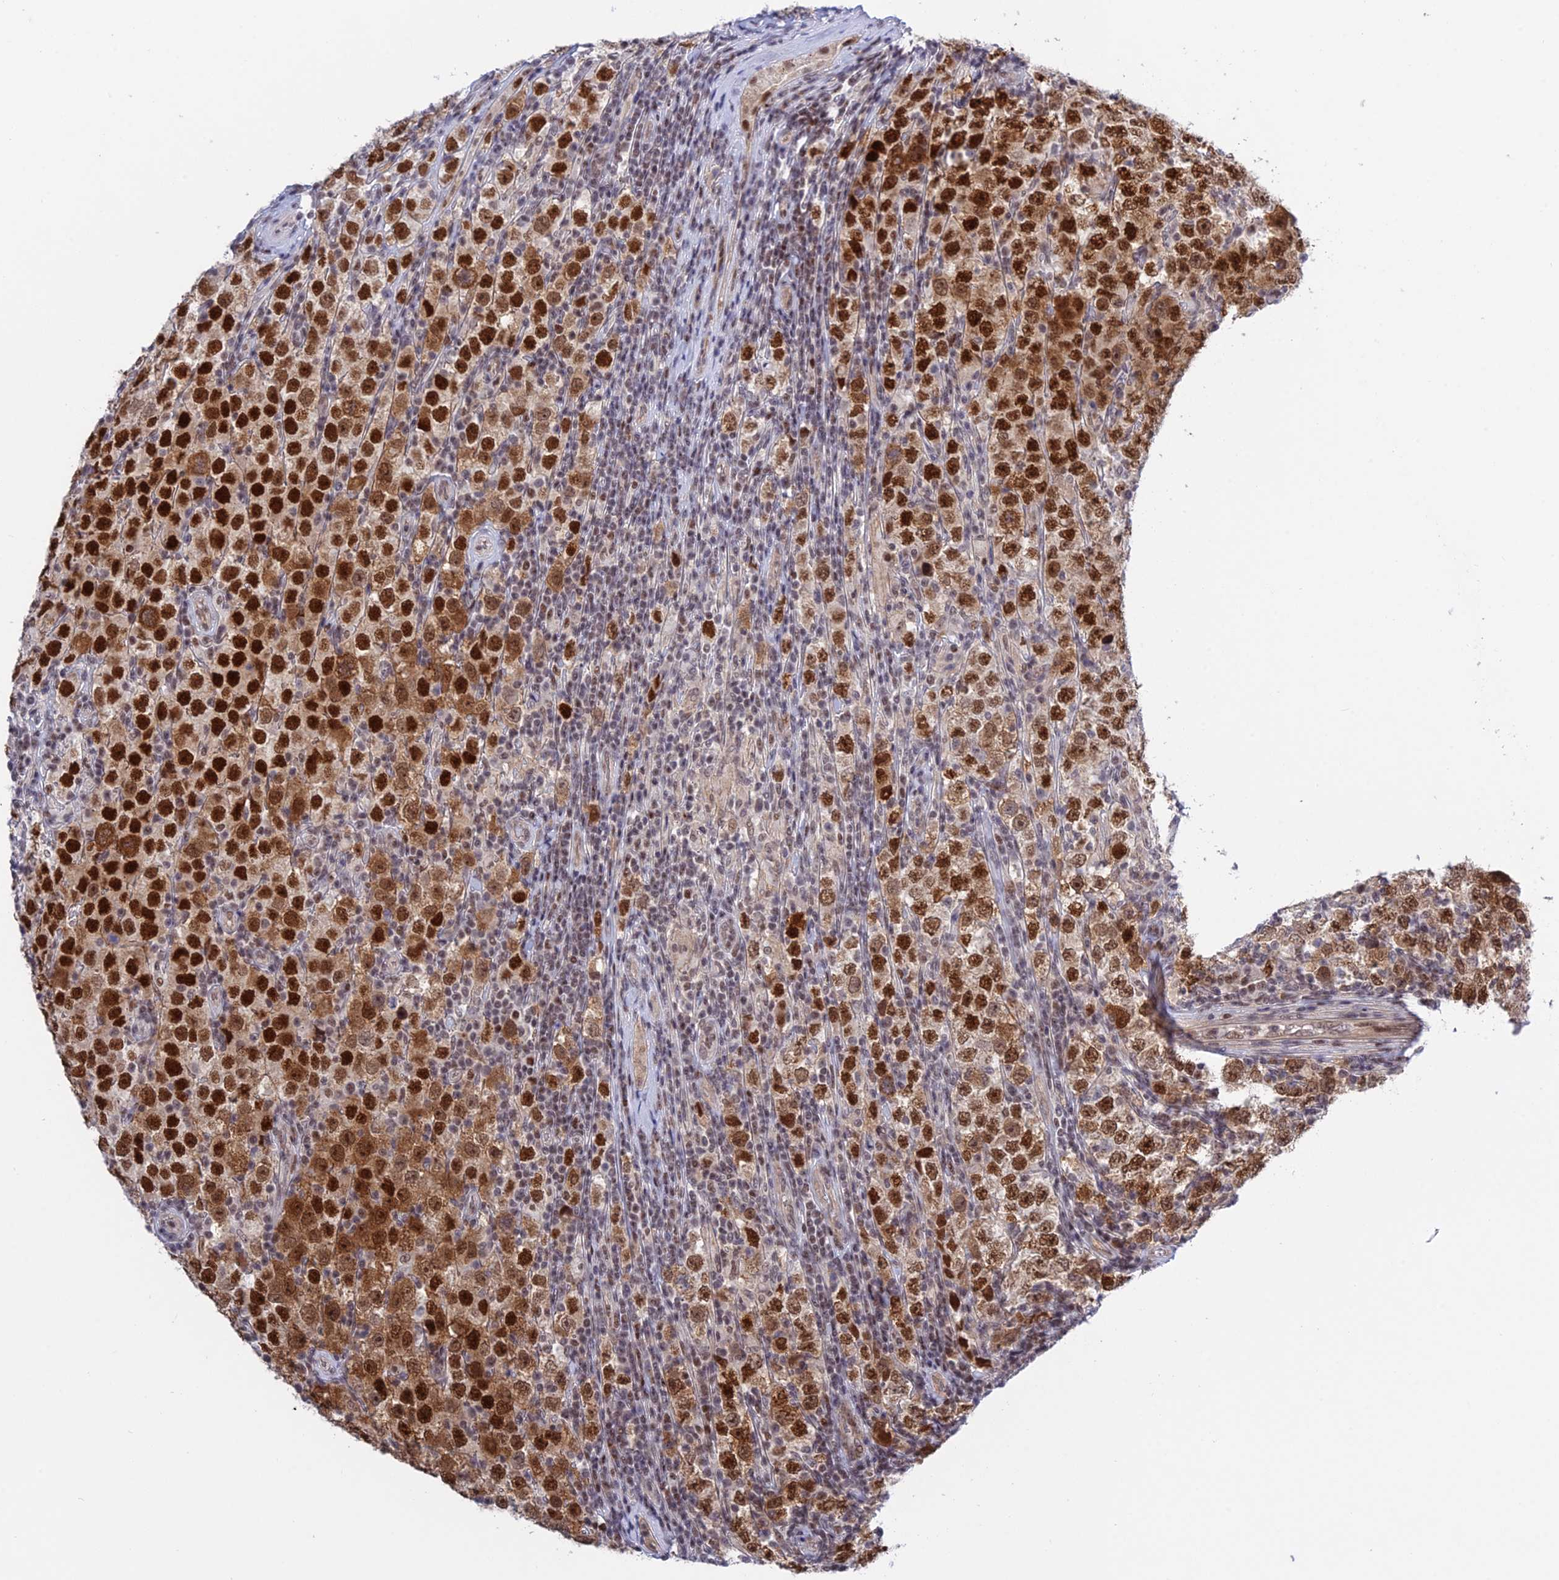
{"staining": {"intensity": "strong", "quantity": ">75%", "location": "nuclear"}, "tissue": "testis cancer", "cell_type": "Tumor cells", "image_type": "cancer", "snomed": [{"axis": "morphology", "description": "Normal tissue, NOS"}, {"axis": "morphology", "description": "Urothelial carcinoma, High grade"}, {"axis": "morphology", "description": "Seminoma, NOS"}, {"axis": "morphology", "description": "Carcinoma, Embryonal, NOS"}, {"axis": "topography", "description": "Urinary bladder"}, {"axis": "topography", "description": "Testis"}], "caption": "Embryonal carcinoma (testis) stained with DAB immunohistochemistry shows high levels of strong nuclear staining in about >75% of tumor cells.", "gene": "TCEA1", "patient": {"sex": "male", "age": 41}}